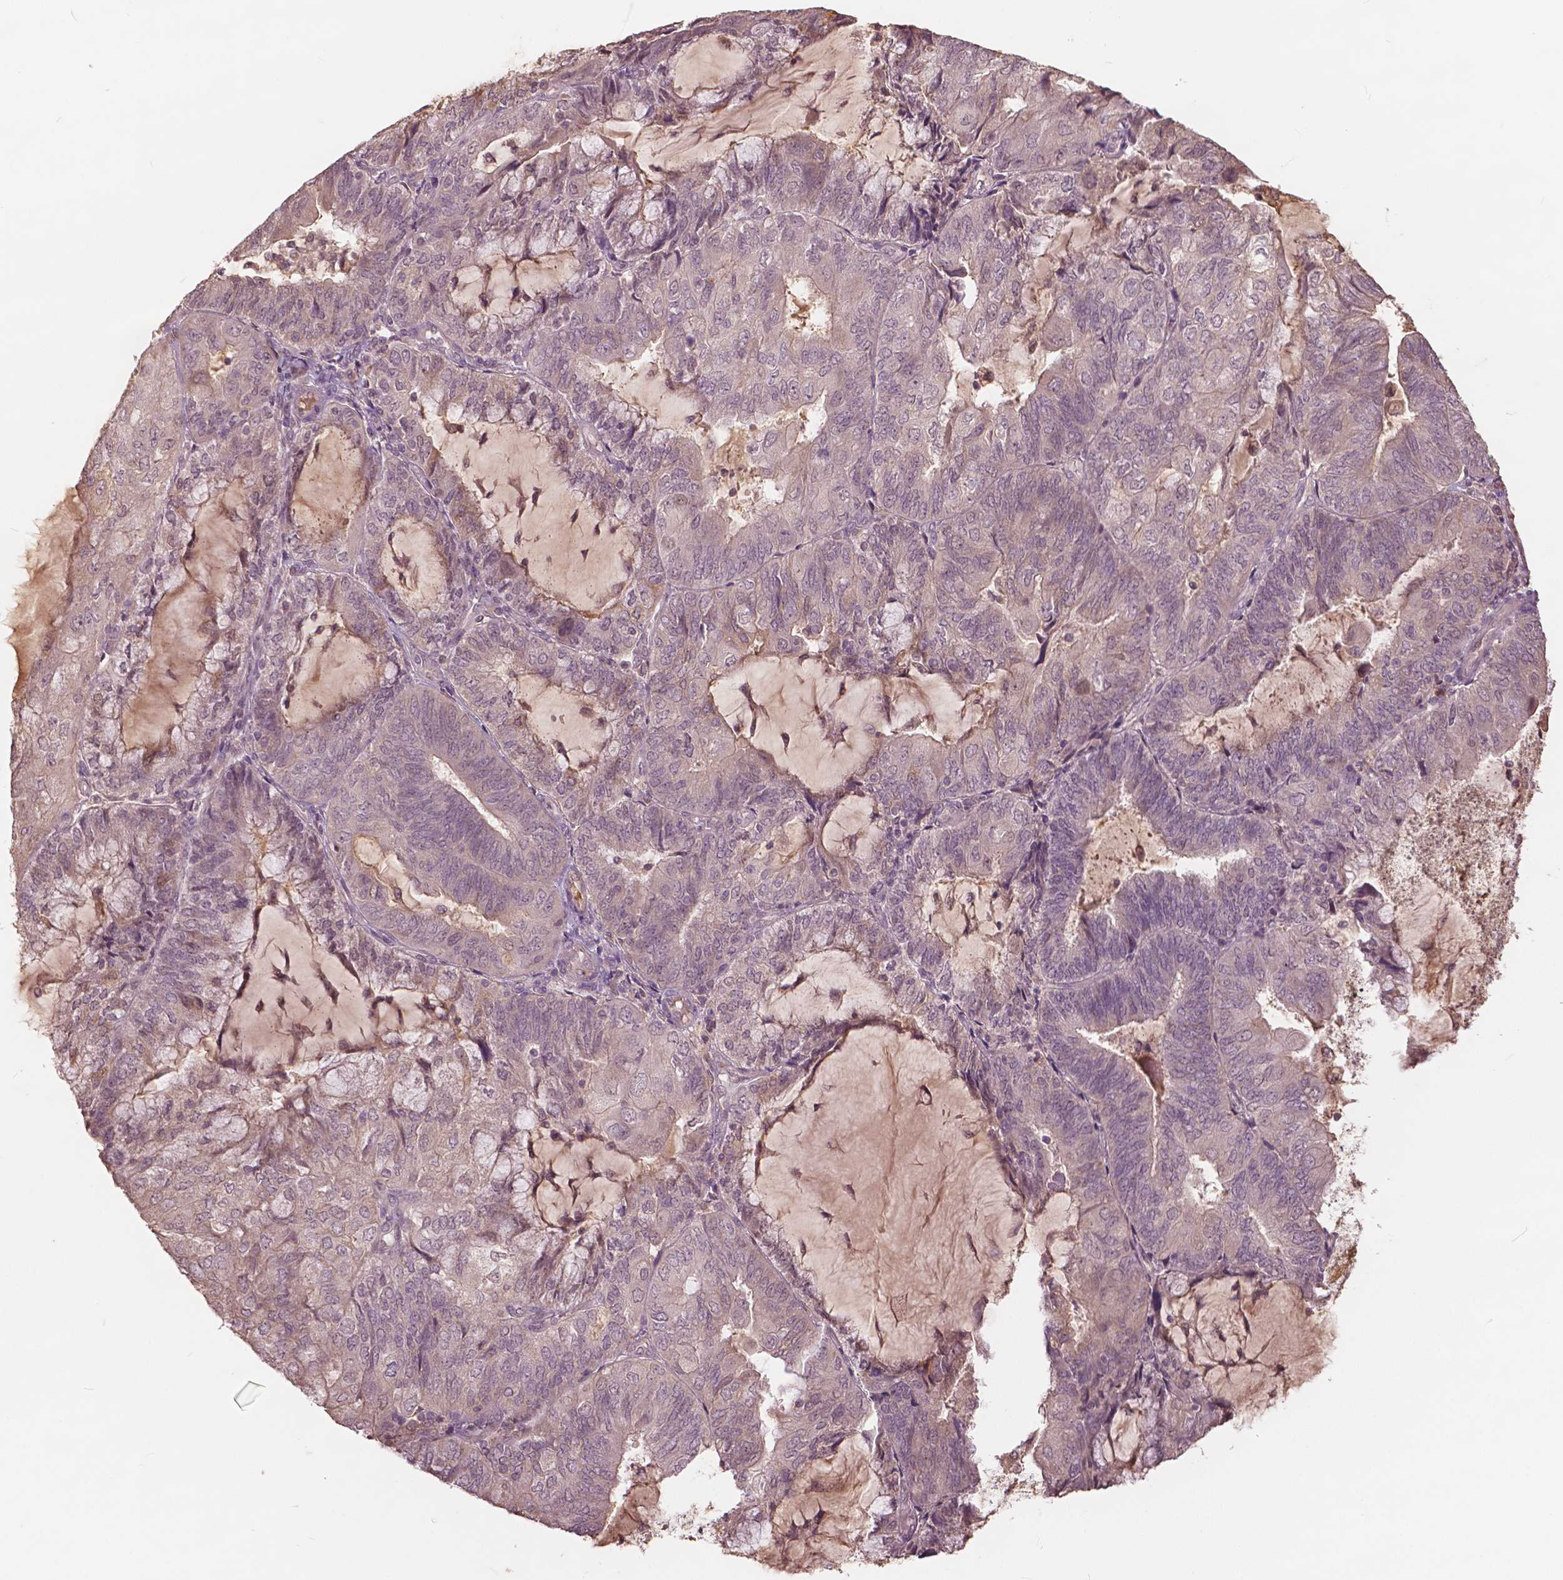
{"staining": {"intensity": "weak", "quantity": "<25%", "location": "nuclear"}, "tissue": "endometrial cancer", "cell_type": "Tumor cells", "image_type": "cancer", "snomed": [{"axis": "morphology", "description": "Adenocarcinoma, NOS"}, {"axis": "topography", "description": "Endometrium"}], "caption": "This is an immunohistochemistry histopathology image of endometrial cancer. There is no staining in tumor cells.", "gene": "ANGPTL4", "patient": {"sex": "female", "age": 81}}